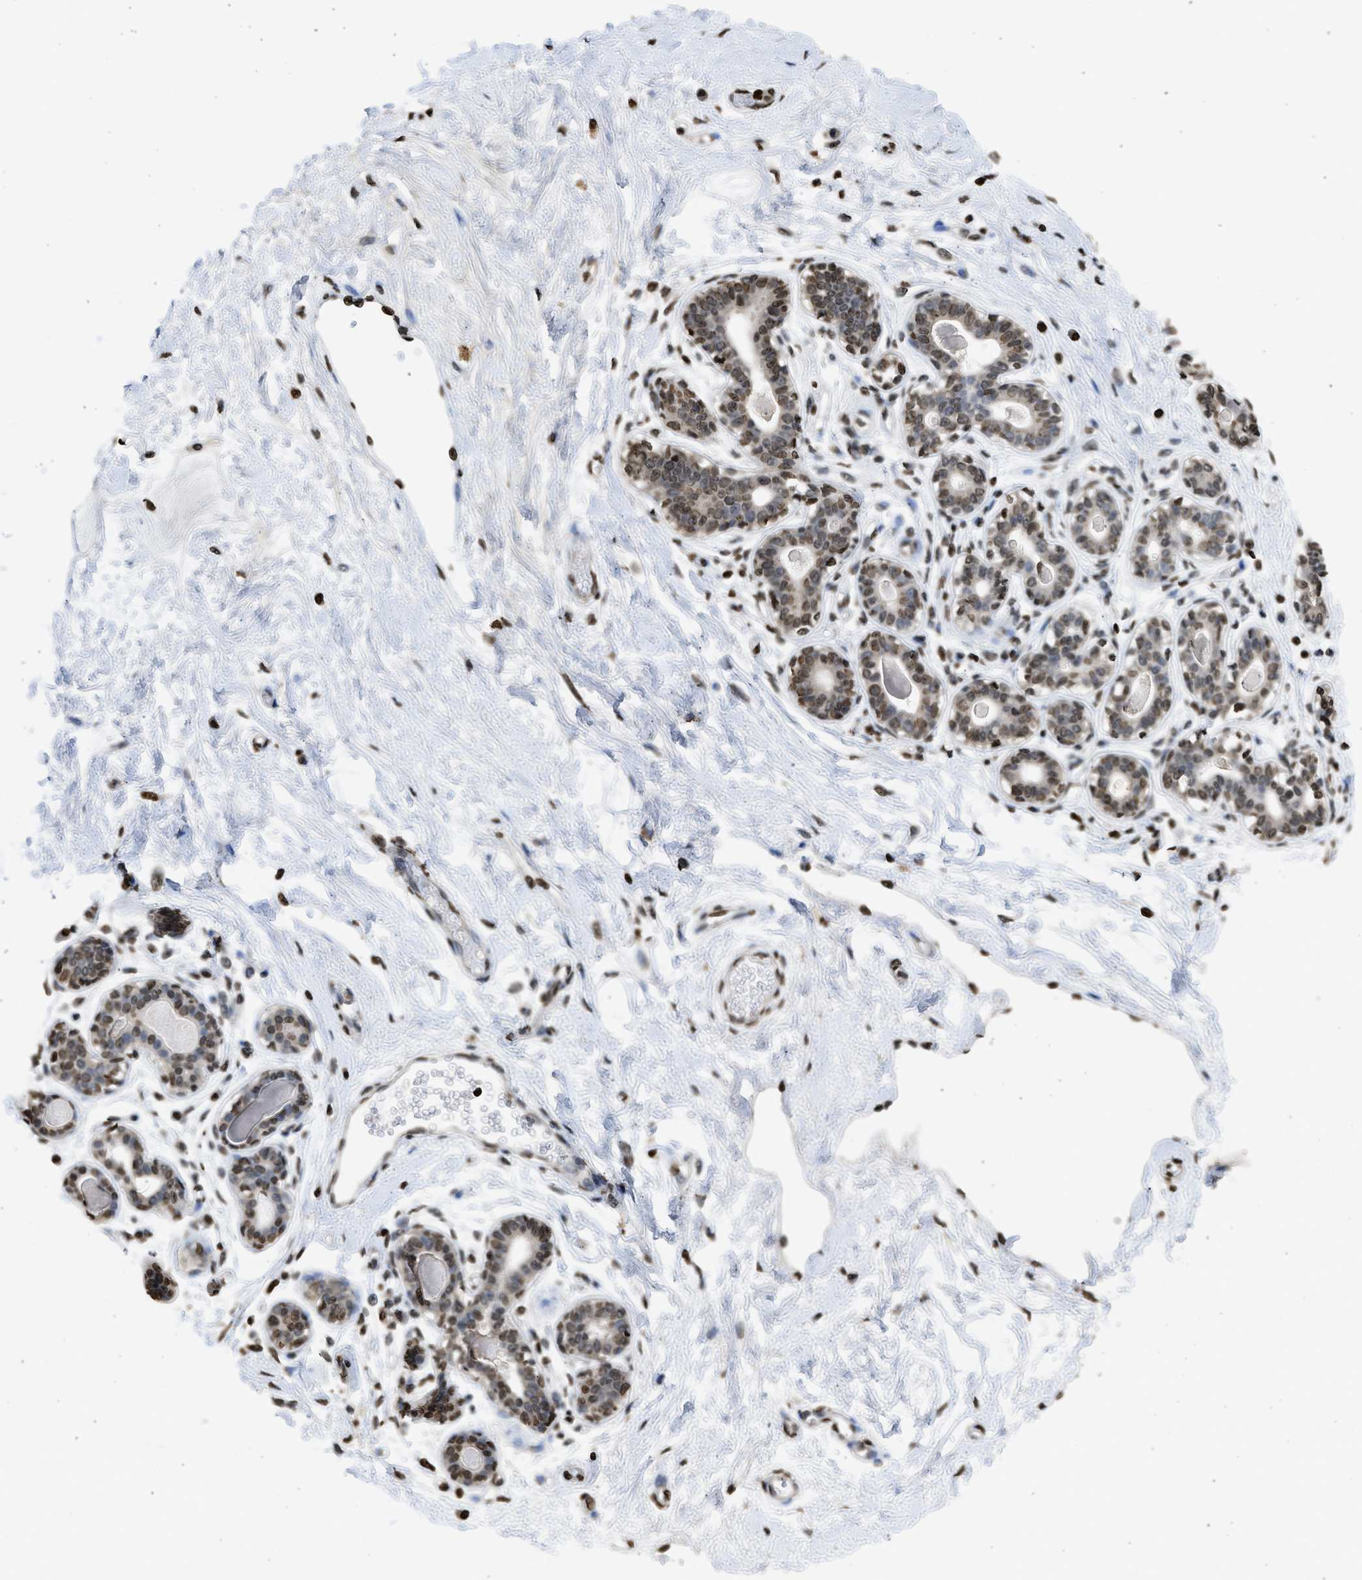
{"staining": {"intensity": "moderate", "quantity": ">75%", "location": "nuclear"}, "tissue": "breast", "cell_type": "Adipocytes", "image_type": "normal", "snomed": [{"axis": "morphology", "description": "Normal tissue, NOS"}, {"axis": "topography", "description": "Breast"}], "caption": "This image exhibits immunohistochemistry (IHC) staining of benign breast, with medium moderate nuclear expression in approximately >75% of adipocytes.", "gene": "RRAGC", "patient": {"sex": "female", "age": 45}}